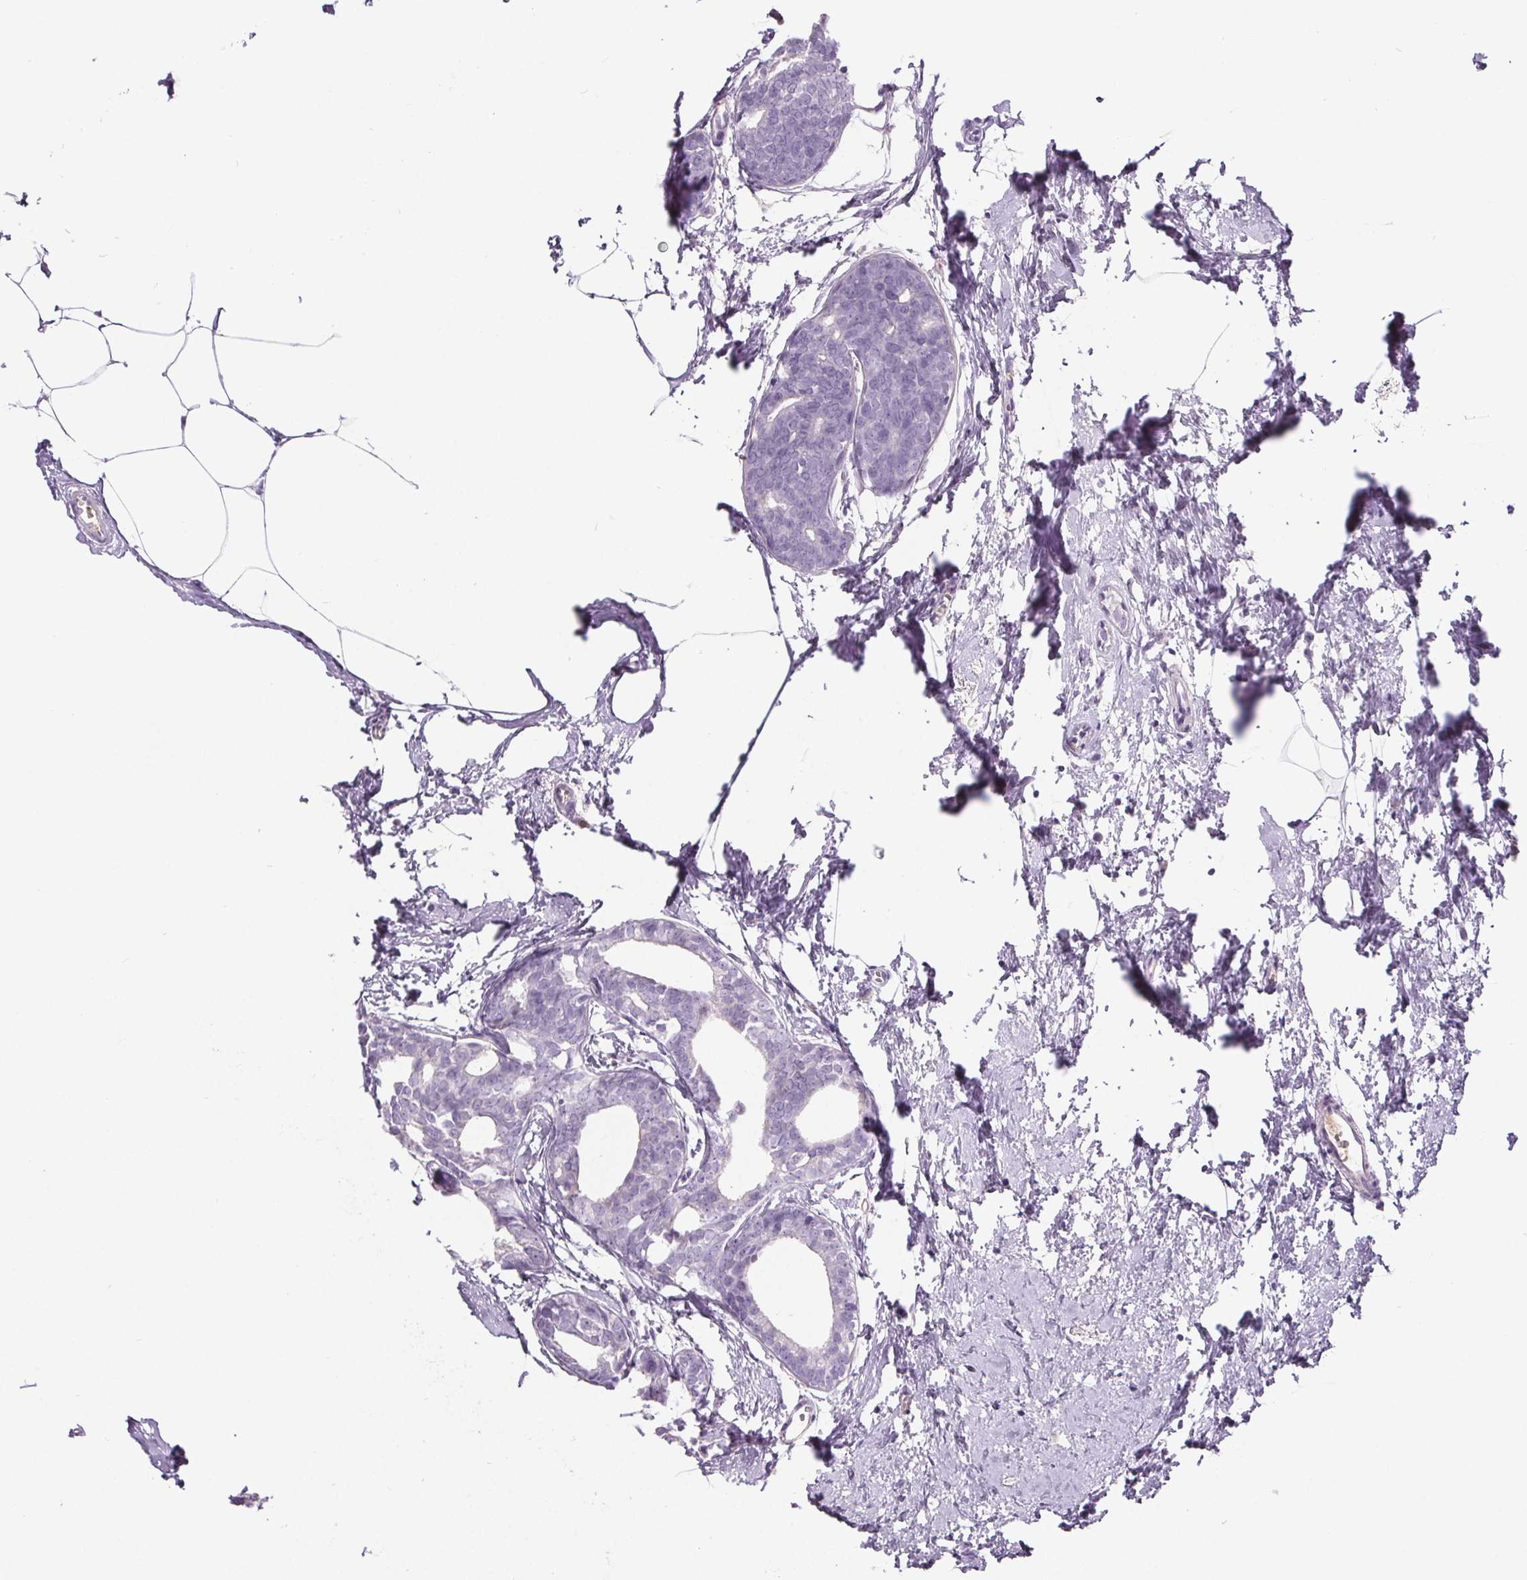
{"staining": {"intensity": "negative", "quantity": "none", "location": "none"}, "tissue": "breast cancer", "cell_type": "Tumor cells", "image_type": "cancer", "snomed": [{"axis": "morphology", "description": "Duct carcinoma"}, {"axis": "topography", "description": "Breast"}], "caption": "Image shows no protein positivity in tumor cells of breast invasive ductal carcinoma tissue.", "gene": "CD5L", "patient": {"sex": "female", "age": 40}}